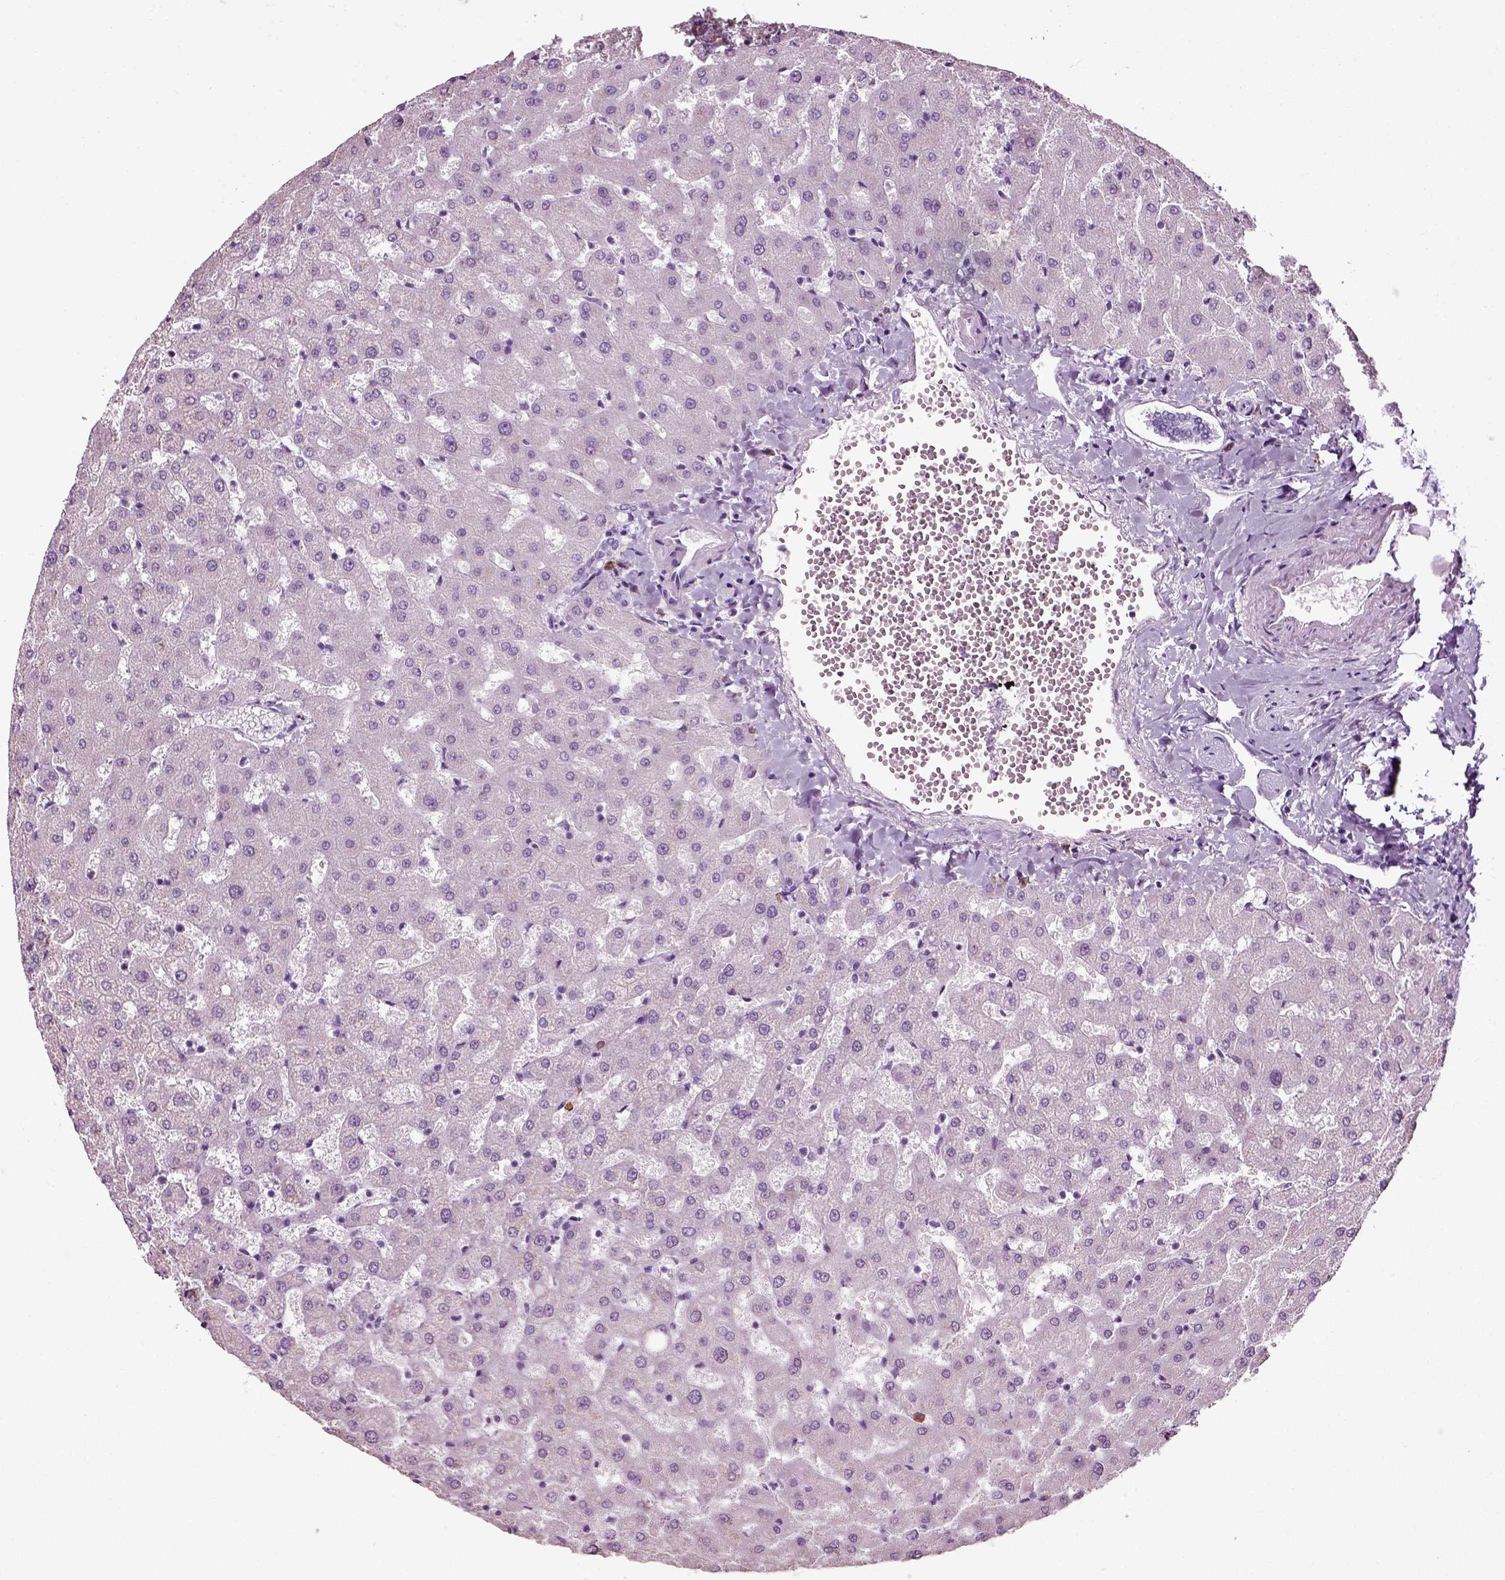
{"staining": {"intensity": "negative", "quantity": "none", "location": "none"}, "tissue": "liver", "cell_type": "Cholangiocytes", "image_type": "normal", "snomed": [{"axis": "morphology", "description": "Normal tissue, NOS"}, {"axis": "topography", "description": "Liver"}], "caption": "DAB (3,3'-diaminobenzidine) immunohistochemical staining of benign liver demonstrates no significant positivity in cholangiocytes.", "gene": "SLC26A8", "patient": {"sex": "female", "age": 50}}